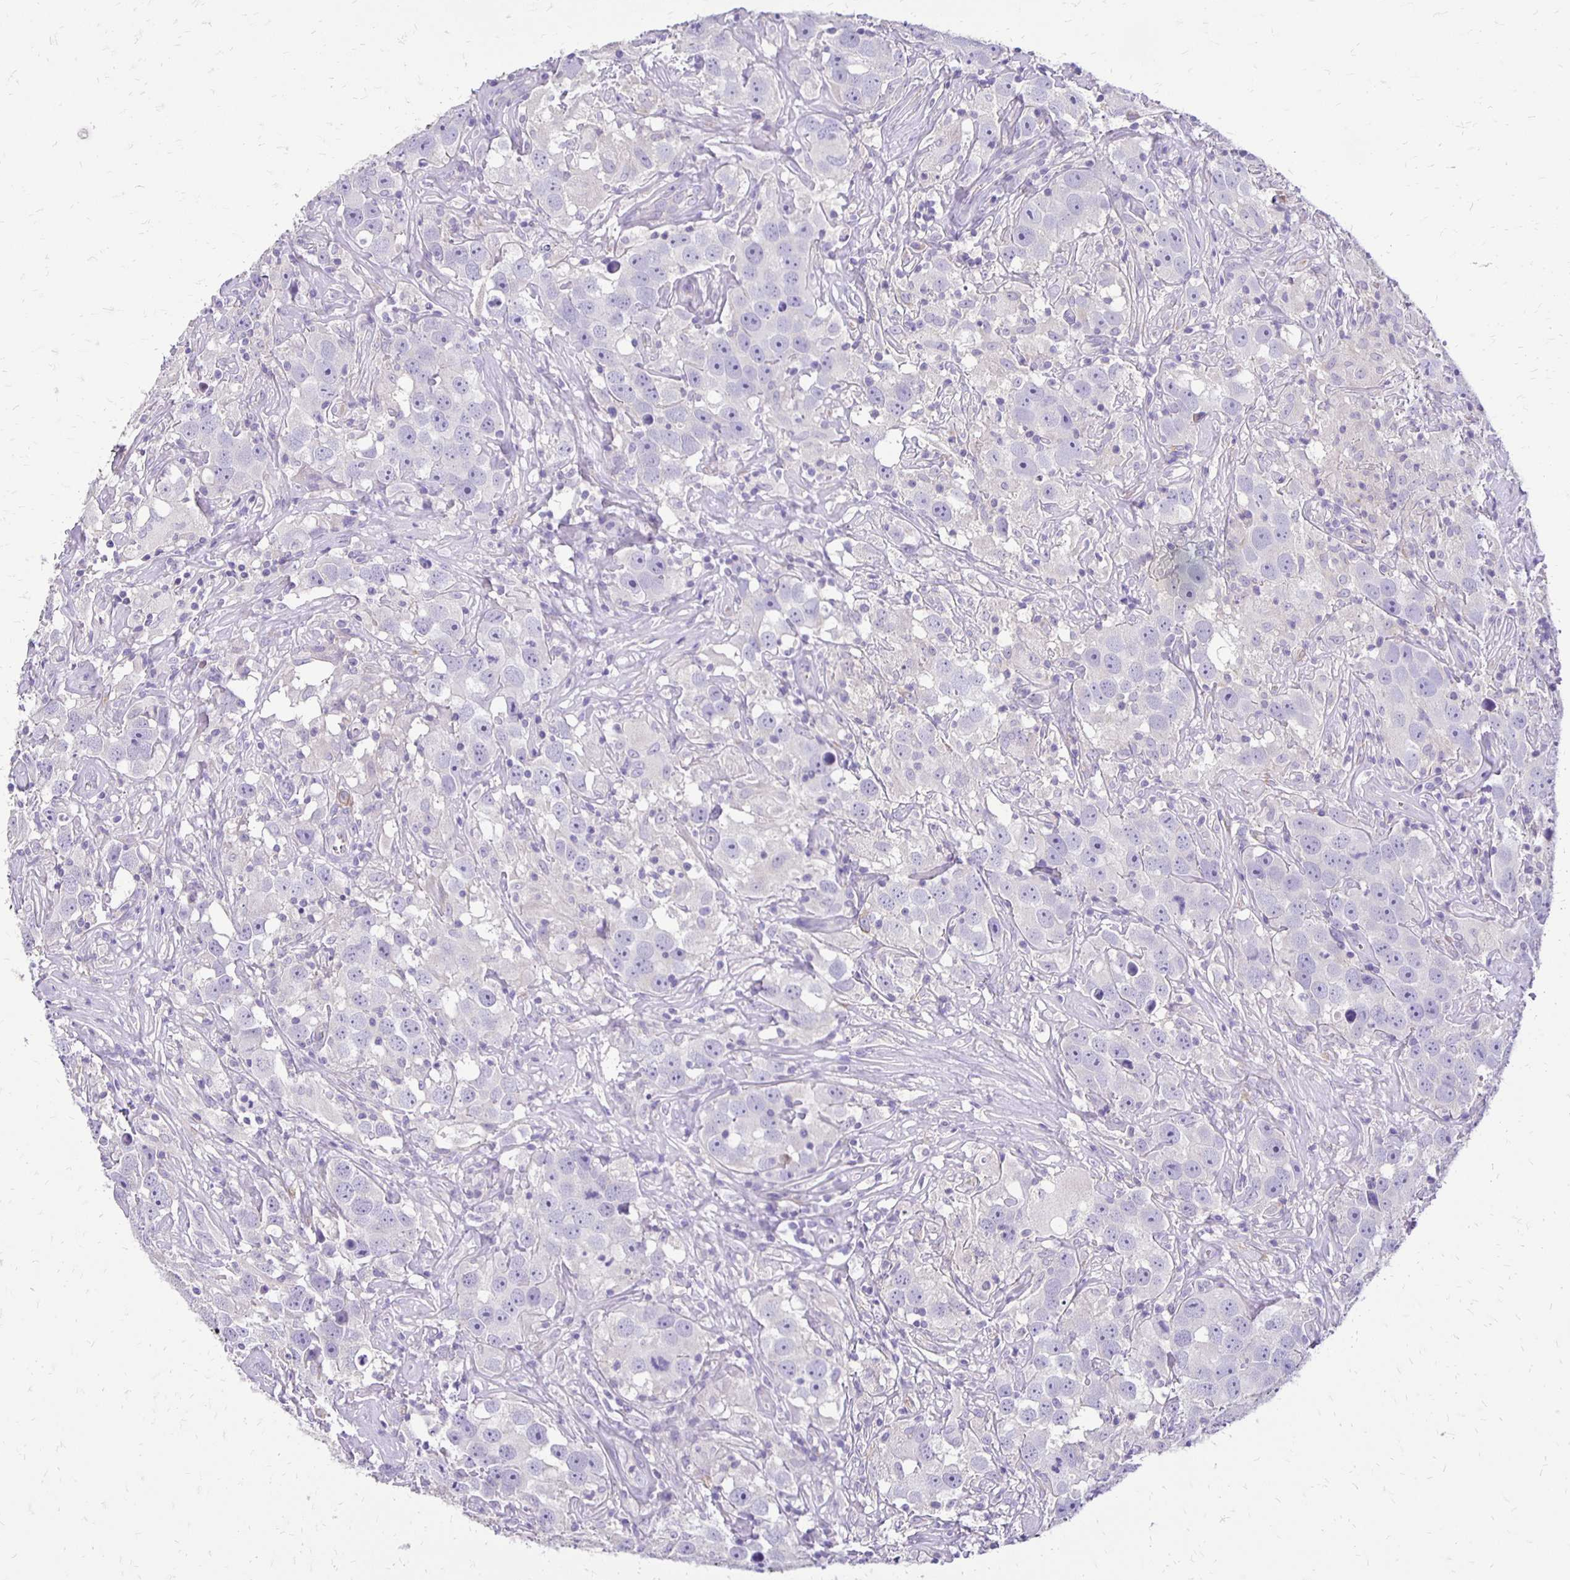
{"staining": {"intensity": "negative", "quantity": "none", "location": "none"}, "tissue": "testis cancer", "cell_type": "Tumor cells", "image_type": "cancer", "snomed": [{"axis": "morphology", "description": "Seminoma, NOS"}, {"axis": "topography", "description": "Testis"}], "caption": "Tumor cells are negative for protein expression in human testis seminoma.", "gene": "ANKRD45", "patient": {"sex": "male", "age": 49}}